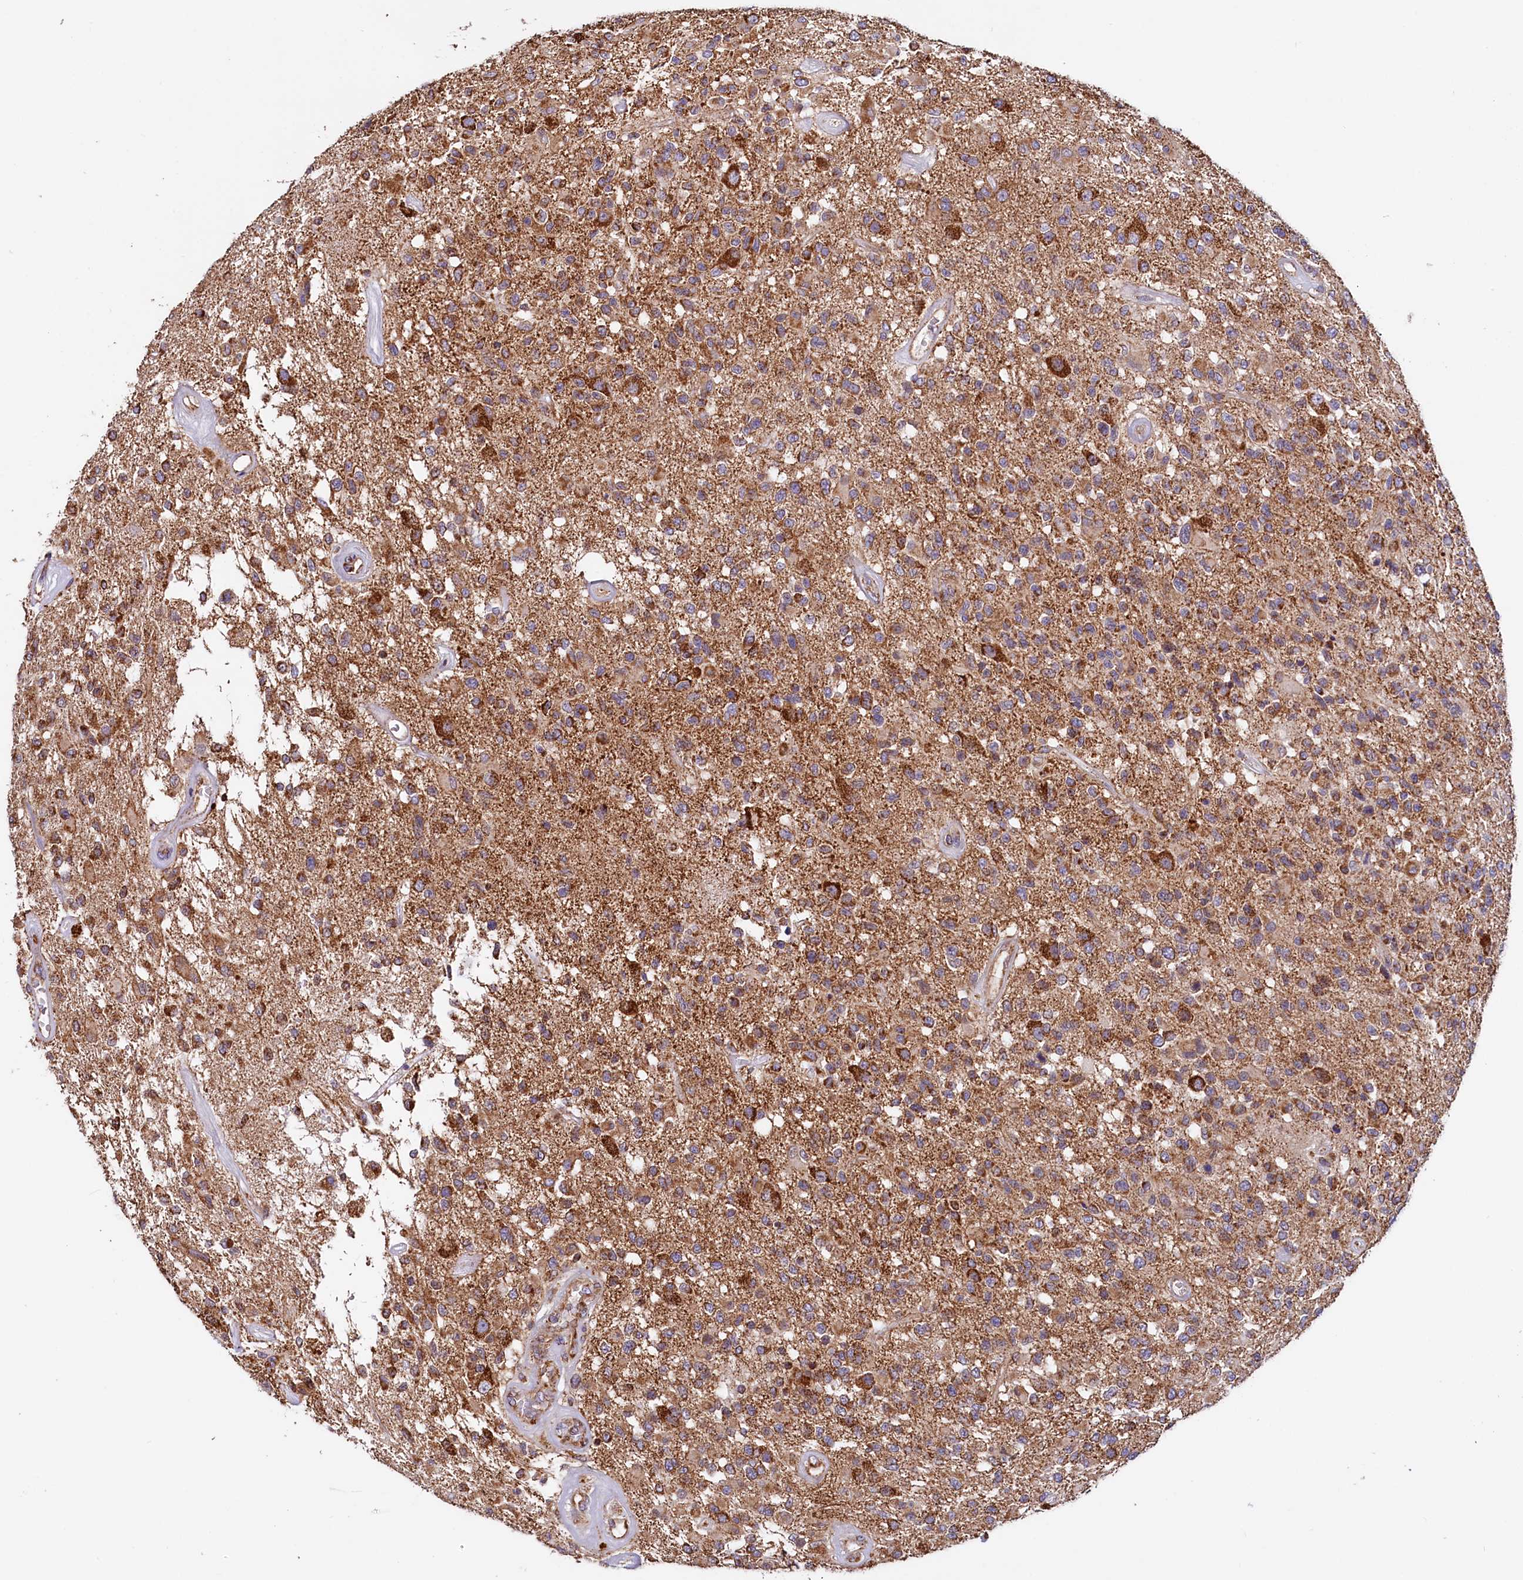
{"staining": {"intensity": "moderate", "quantity": ">75%", "location": "cytoplasmic/membranous"}, "tissue": "glioma", "cell_type": "Tumor cells", "image_type": "cancer", "snomed": [{"axis": "morphology", "description": "Glioma, malignant, High grade"}, {"axis": "morphology", "description": "Glioblastoma, NOS"}, {"axis": "topography", "description": "Brain"}], "caption": "Protein expression analysis of human glioma reveals moderate cytoplasmic/membranous staining in about >75% of tumor cells. Immunohistochemistry (ihc) stains the protein of interest in brown and the nuclei are stained blue.", "gene": "NUDT15", "patient": {"sex": "male", "age": 60}}